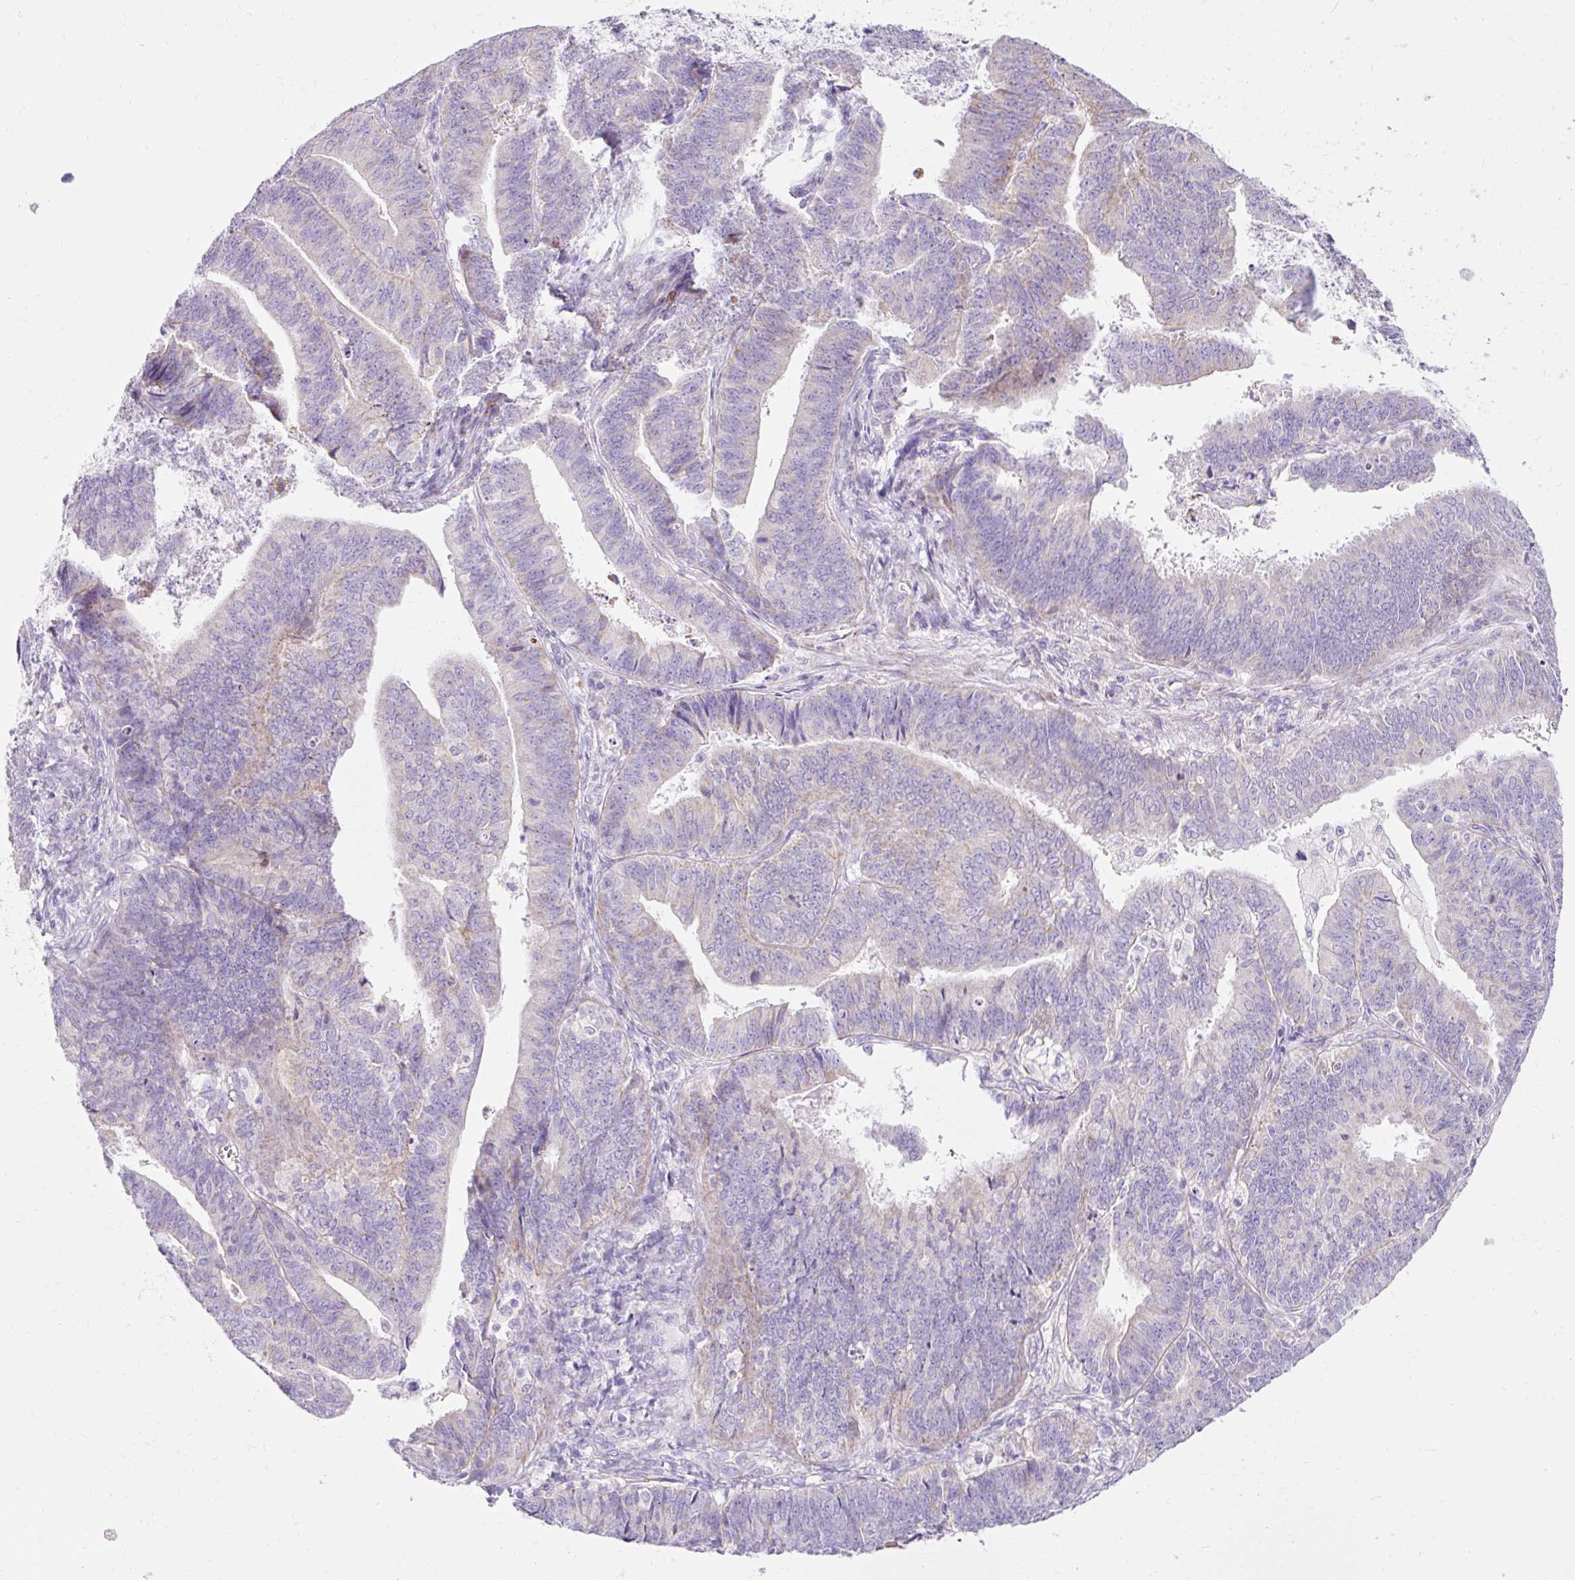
{"staining": {"intensity": "negative", "quantity": "none", "location": "none"}, "tissue": "endometrial cancer", "cell_type": "Tumor cells", "image_type": "cancer", "snomed": [{"axis": "morphology", "description": "Adenocarcinoma, NOS"}, {"axis": "topography", "description": "Endometrium"}], "caption": "Immunohistochemistry (IHC) histopathology image of neoplastic tissue: adenocarcinoma (endometrial) stained with DAB (3,3'-diaminobenzidine) displays no significant protein staining in tumor cells. (Immunohistochemistry (IHC), brightfield microscopy, high magnification).", "gene": "PLPP2", "patient": {"sex": "female", "age": 73}}